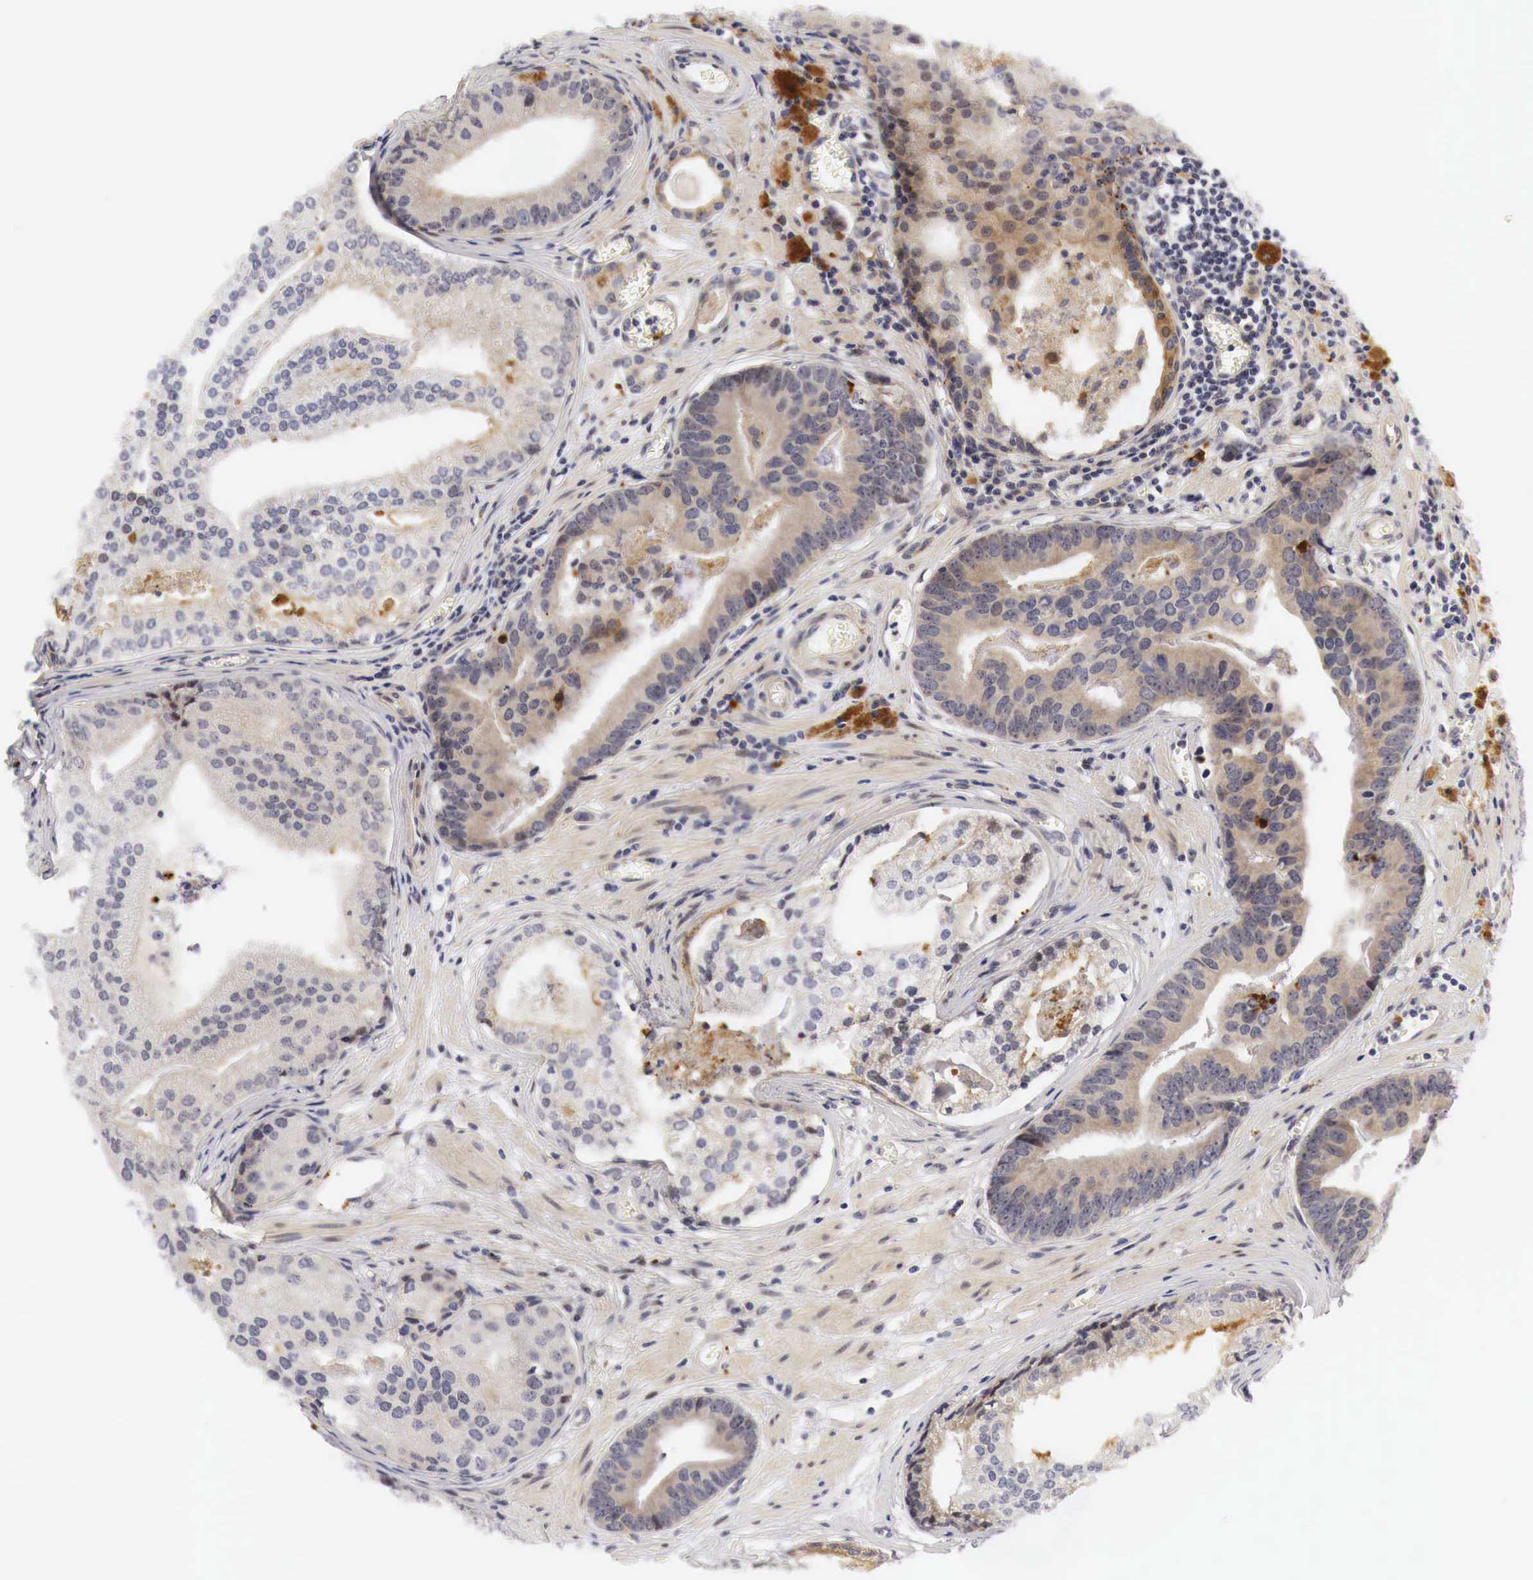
{"staining": {"intensity": "weak", "quantity": "25%-75%", "location": "cytoplasmic/membranous"}, "tissue": "prostate cancer", "cell_type": "Tumor cells", "image_type": "cancer", "snomed": [{"axis": "morphology", "description": "Adenocarcinoma, High grade"}, {"axis": "topography", "description": "Prostate"}], "caption": "Immunohistochemical staining of prostate cancer (adenocarcinoma (high-grade)) reveals weak cytoplasmic/membranous protein expression in approximately 25%-75% of tumor cells.", "gene": "CASP3", "patient": {"sex": "male", "age": 56}}